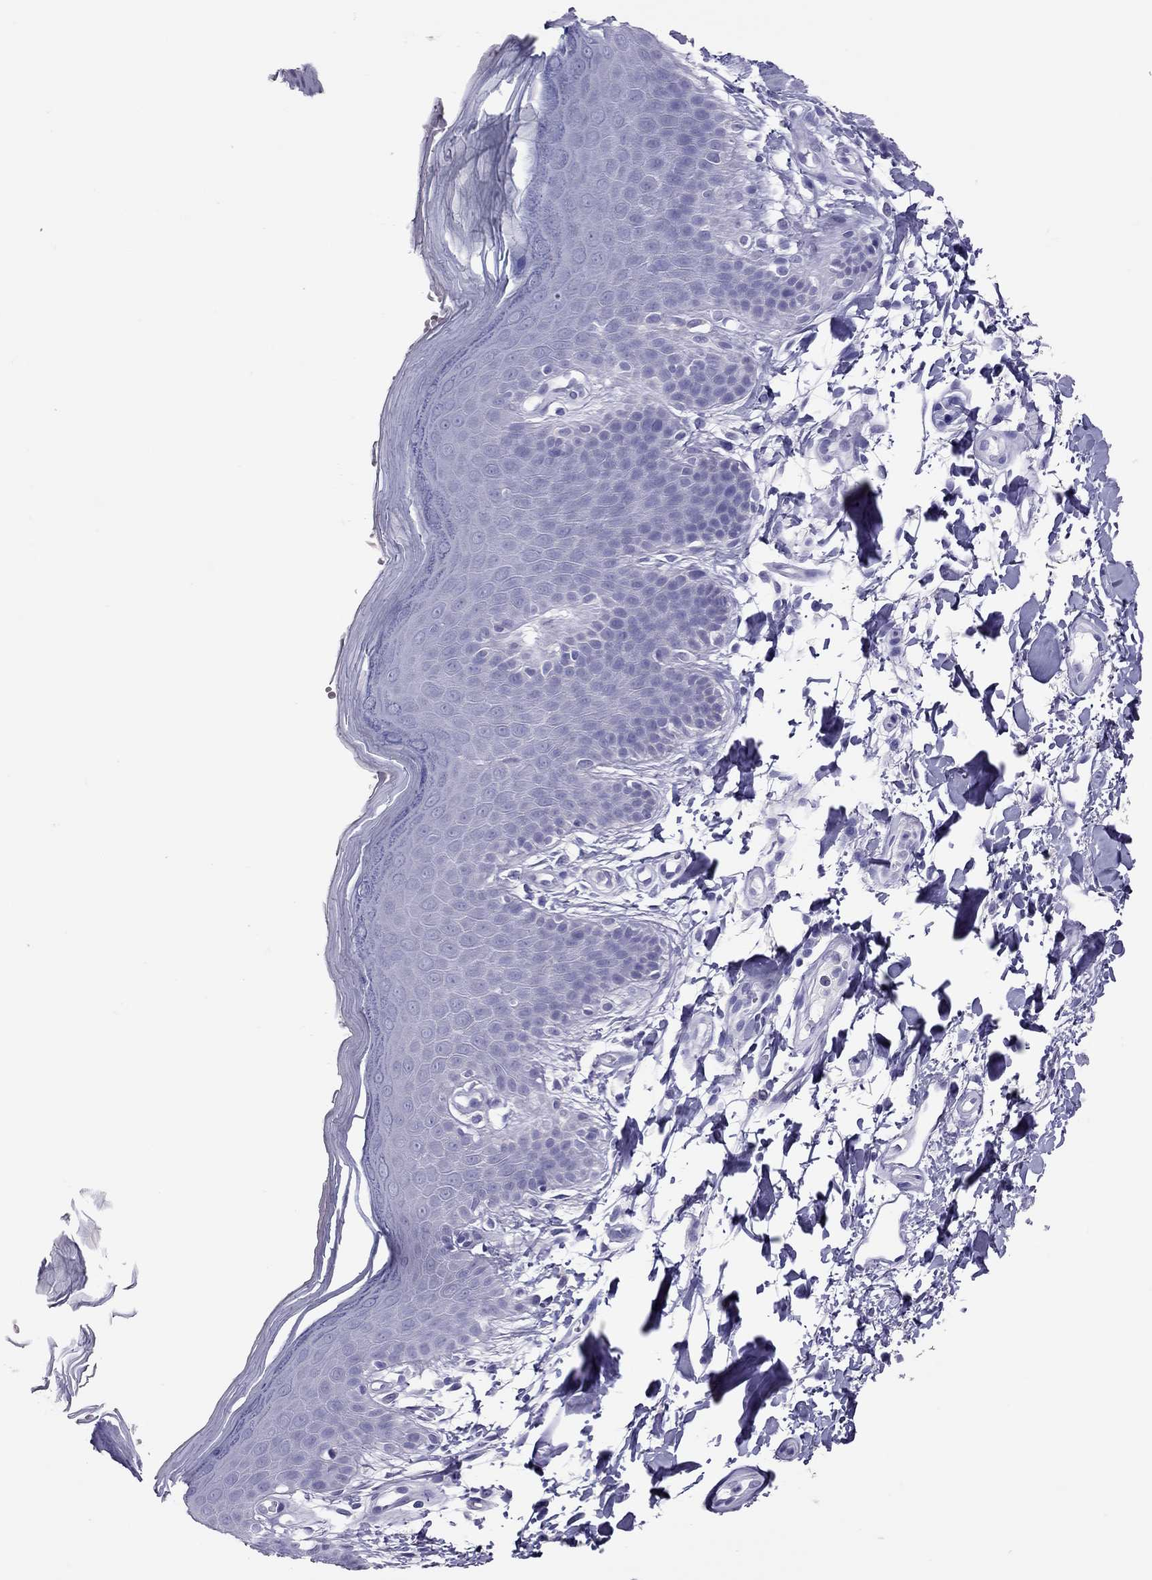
{"staining": {"intensity": "negative", "quantity": "none", "location": "none"}, "tissue": "skin", "cell_type": "Epidermal cells", "image_type": "normal", "snomed": [{"axis": "morphology", "description": "Normal tissue, NOS"}, {"axis": "topography", "description": "Anal"}], "caption": "Human skin stained for a protein using immunohistochemistry displays no expression in epidermal cells.", "gene": "PSMB11", "patient": {"sex": "male", "age": 53}}